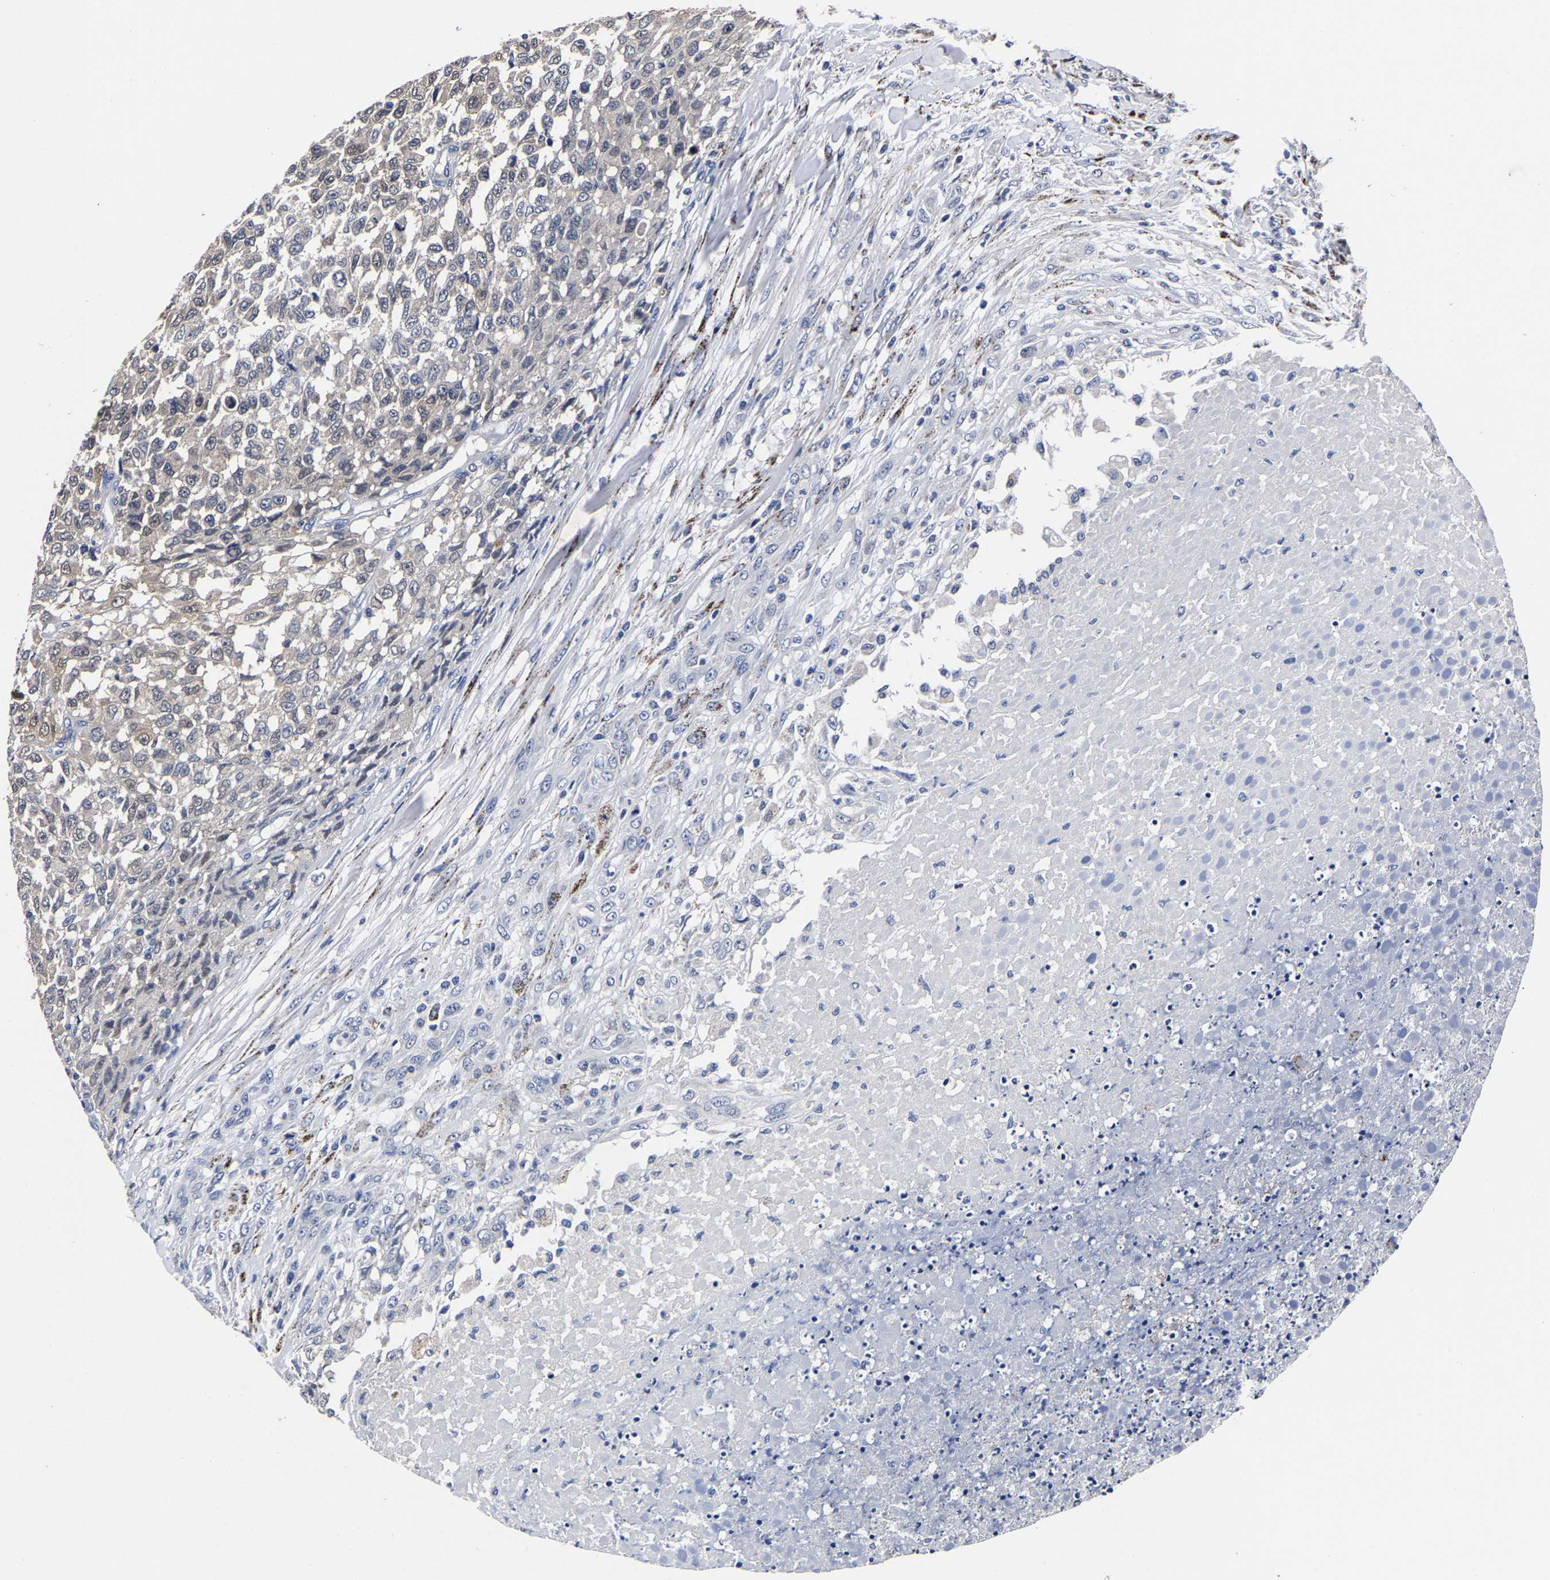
{"staining": {"intensity": "negative", "quantity": "none", "location": "none"}, "tissue": "testis cancer", "cell_type": "Tumor cells", "image_type": "cancer", "snomed": [{"axis": "morphology", "description": "Seminoma, NOS"}, {"axis": "topography", "description": "Testis"}], "caption": "Immunohistochemical staining of human testis seminoma exhibits no significant positivity in tumor cells. The staining was performed using DAB (3,3'-diaminobenzidine) to visualize the protein expression in brown, while the nuclei were stained in blue with hematoxylin (Magnification: 20x).", "gene": "PSPH", "patient": {"sex": "male", "age": 59}}